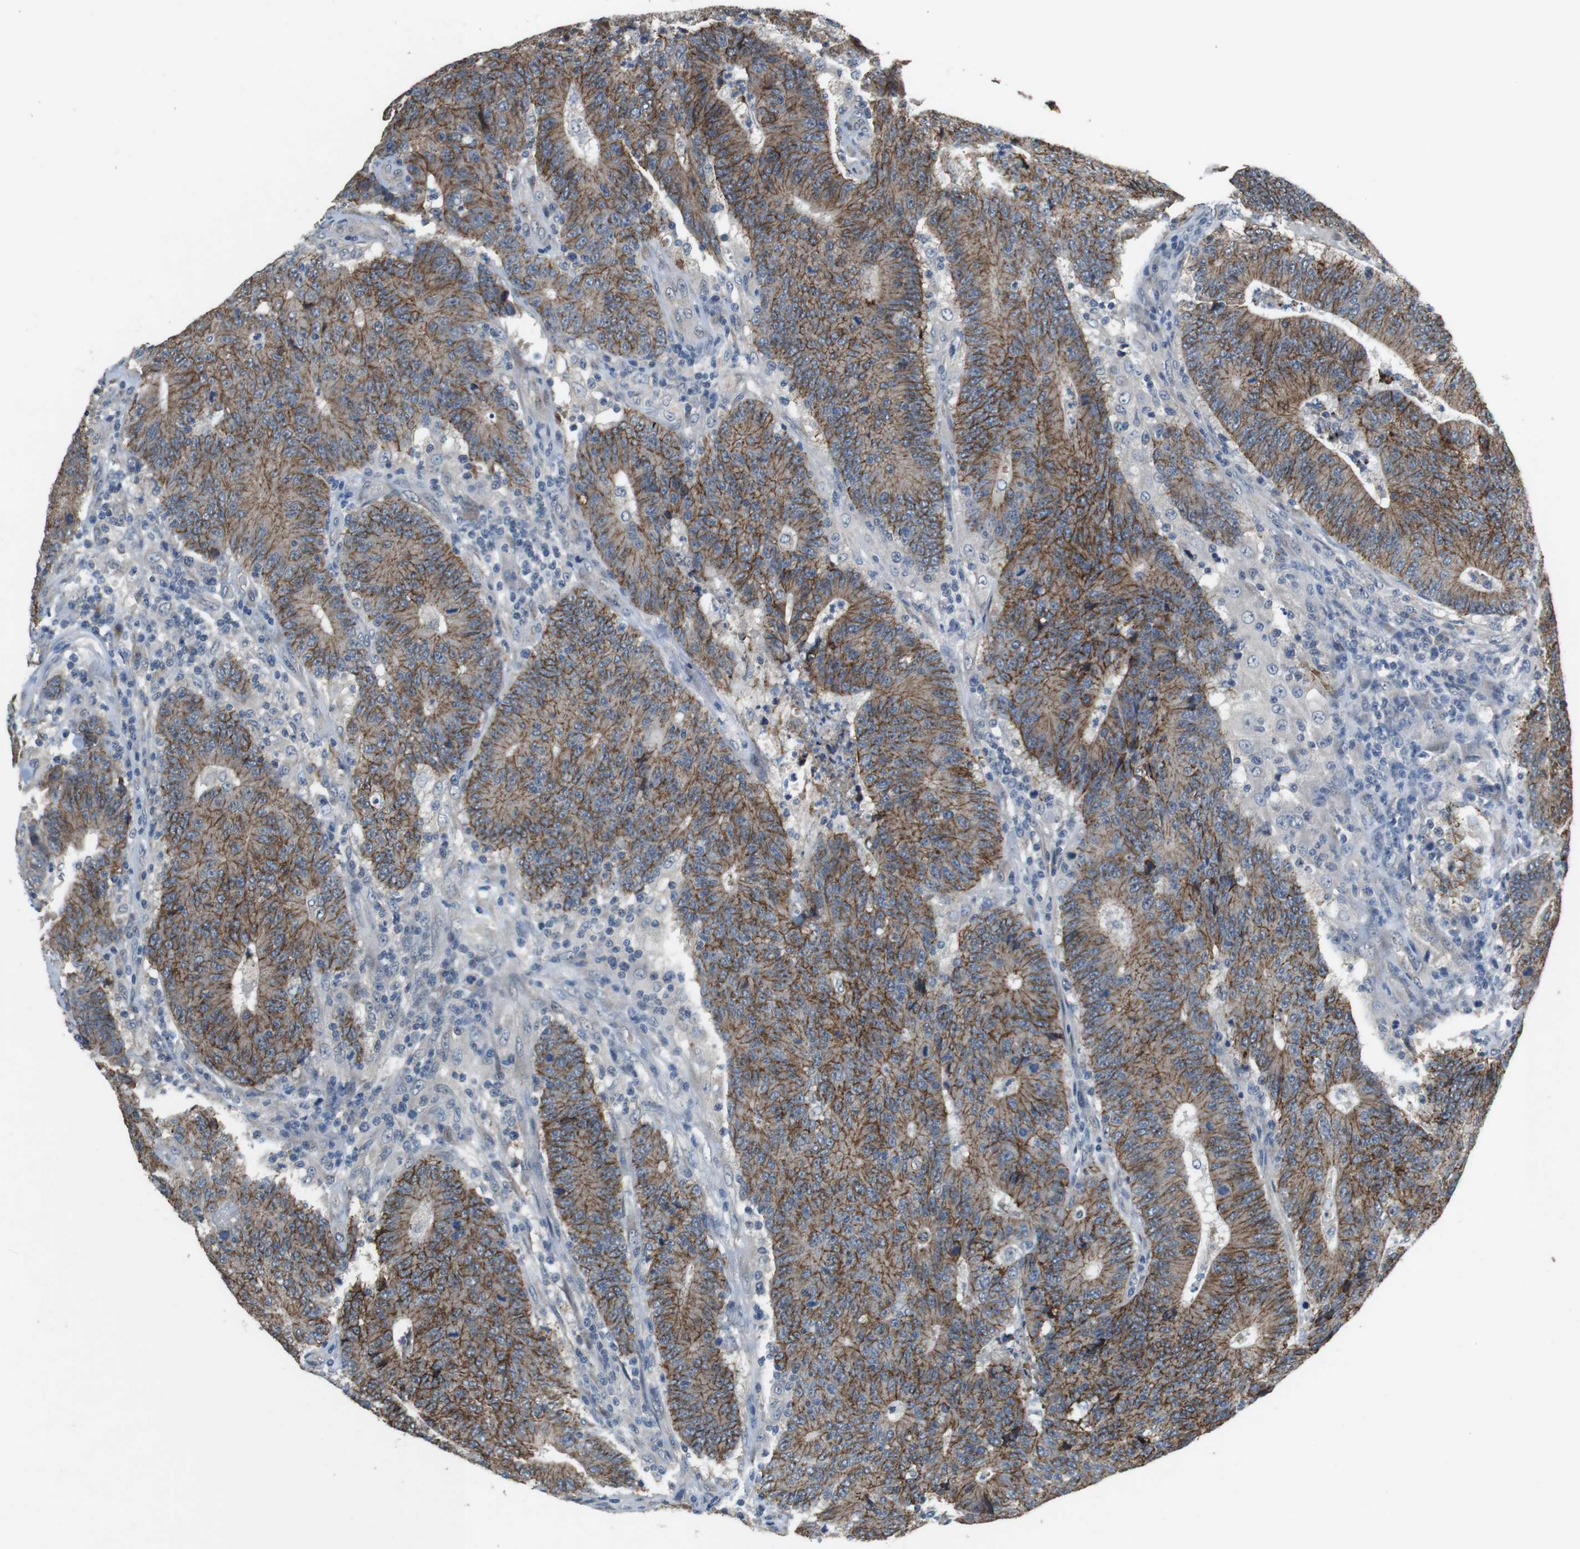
{"staining": {"intensity": "moderate", "quantity": ">75%", "location": "cytoplasmic/membranous"}, "tissue": "colorectal cancer", "cell_type": "Tumor cells", "image_type": "cancer", "snomed": [{"axis": "morphology", "description": "Normal tissue, NOS"}, {"axis": "morphology", "description": "Adenocarcinoma, NOS"}, {"axis": "topography", "description": "Colon"}], "caption": "Colorectal adenocarcinoma stained with IHC displays moderate cytoplasmic/membranous staining in approximately >75% of tumor cells. The protein of interest is shown in brown color, while the nuclei are stained blue.", "gene": "CLDN7", "patient": {"sex": "female", "age": 75}}